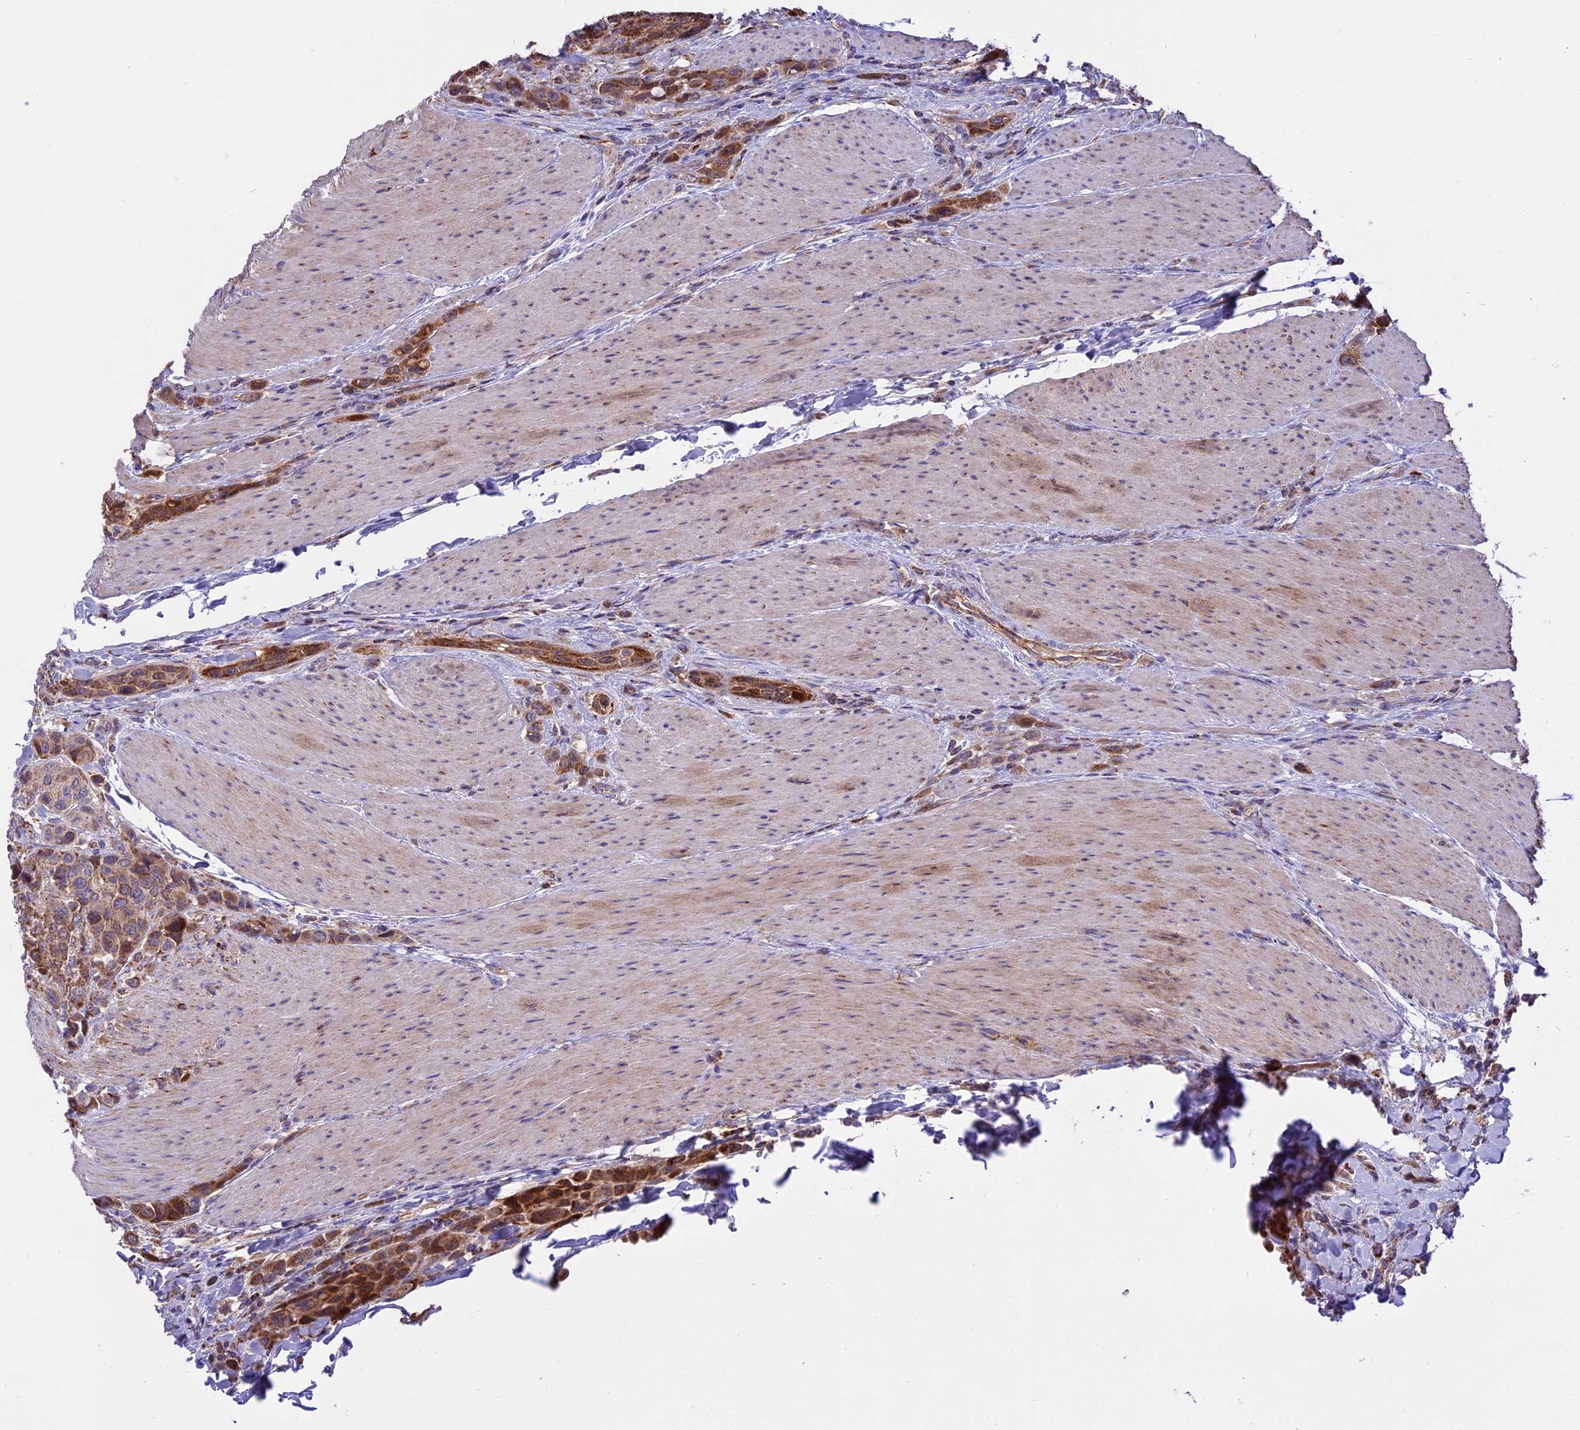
{"staining": {"intensity": "moderate", "quantity": ">75%", "location": "cytoplasmic/membranous"}, "tissue": "urothelial cancer", "cell_type": "Tumor cells", "image_type": "cancer", "snomed": [{"axis": "morphology", "description": "Urothelial carcinoma, High grade"}, {"axis": "topography", "description": "Urinary bladder"}], "caption": "Immunohistochemistry photomicrograph of neoplastic tissue: high-grade urothelial carcinoma stained using immunohistochemistry (IHC) reveals medium levels of moderate protein expression localized specifically in the cytoplasmic/membranous of tumor cells, appearing as a cytoplasmic/membranous brown color.", "gene": "COX17", "patient": {"sex": "male", "age": 50}}